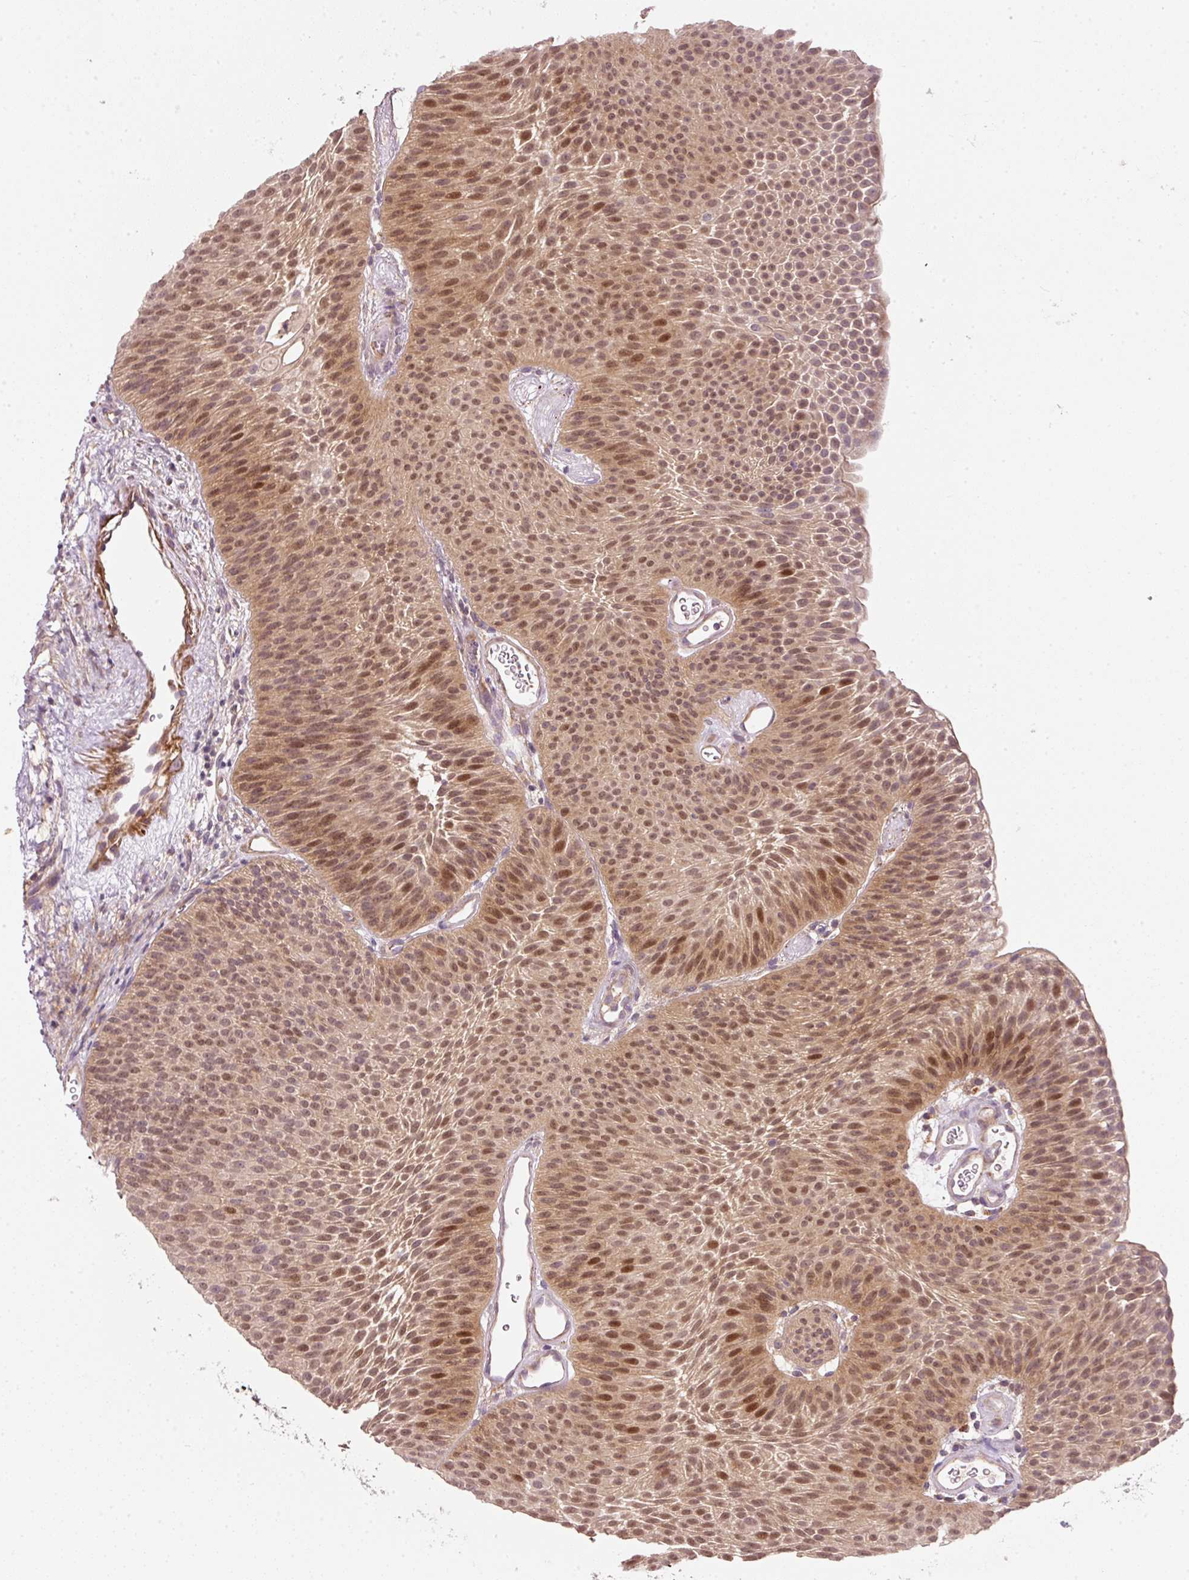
{"staining": {"intensity": "moderate", "quantity": ">75%", "location": "nuclear"}, "tissue": "urothelial cancer", "cell_type": "Tumor cells", "image_type": "cancer", "snomed": [{"axis": "morphology", "description": "Urothelial carcinoma, Low grade"}, {"axis": "topography", "description": "Urinary bladder"}], "caption": "Immunohistochemistry (IHC) of urothelial cancer displays medium levels of moderate nuclear staining in approximately >75% of tumor cells.", "gene": "TIRAP", "patient": {"sex": "female", "age": 60}}